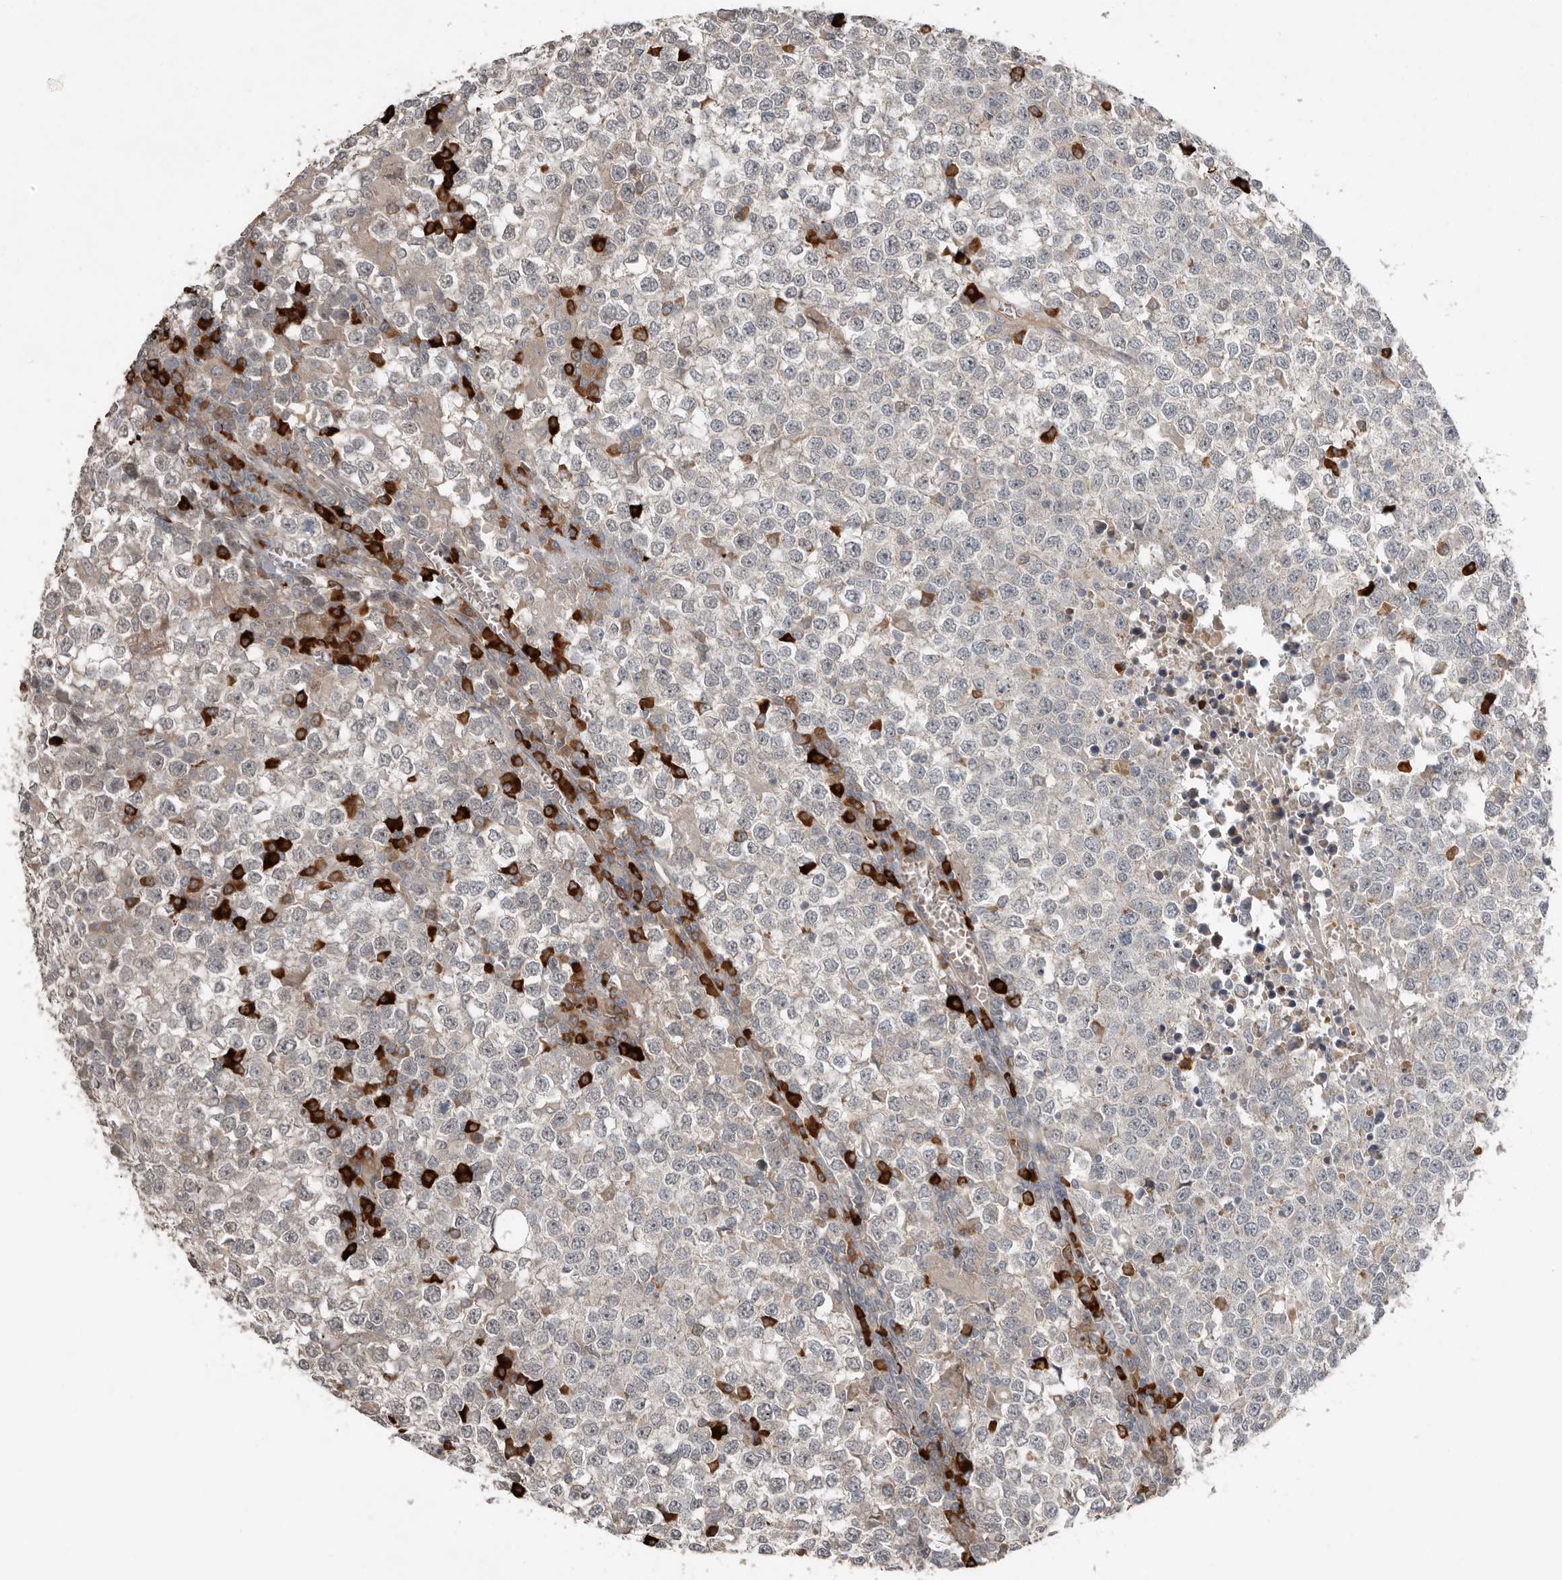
{"staining": {"intensity": "negative", "quantity": "none", "location": "none"}, "tissue": "testis cancer", "cell_type": "Tumor cells", "image_type": "cancer", "snomed": [{"axis": "morphology", "description": "Seminoma, NOS"}, {"axis": "topography", "description": "Testis"}], "caption": "Immunohistochemical staining of human seminoma (testis) displays no significant expression in tumor cells.", "gene": "TEAD3", "patient": {"sex": "male", "age": 65}}